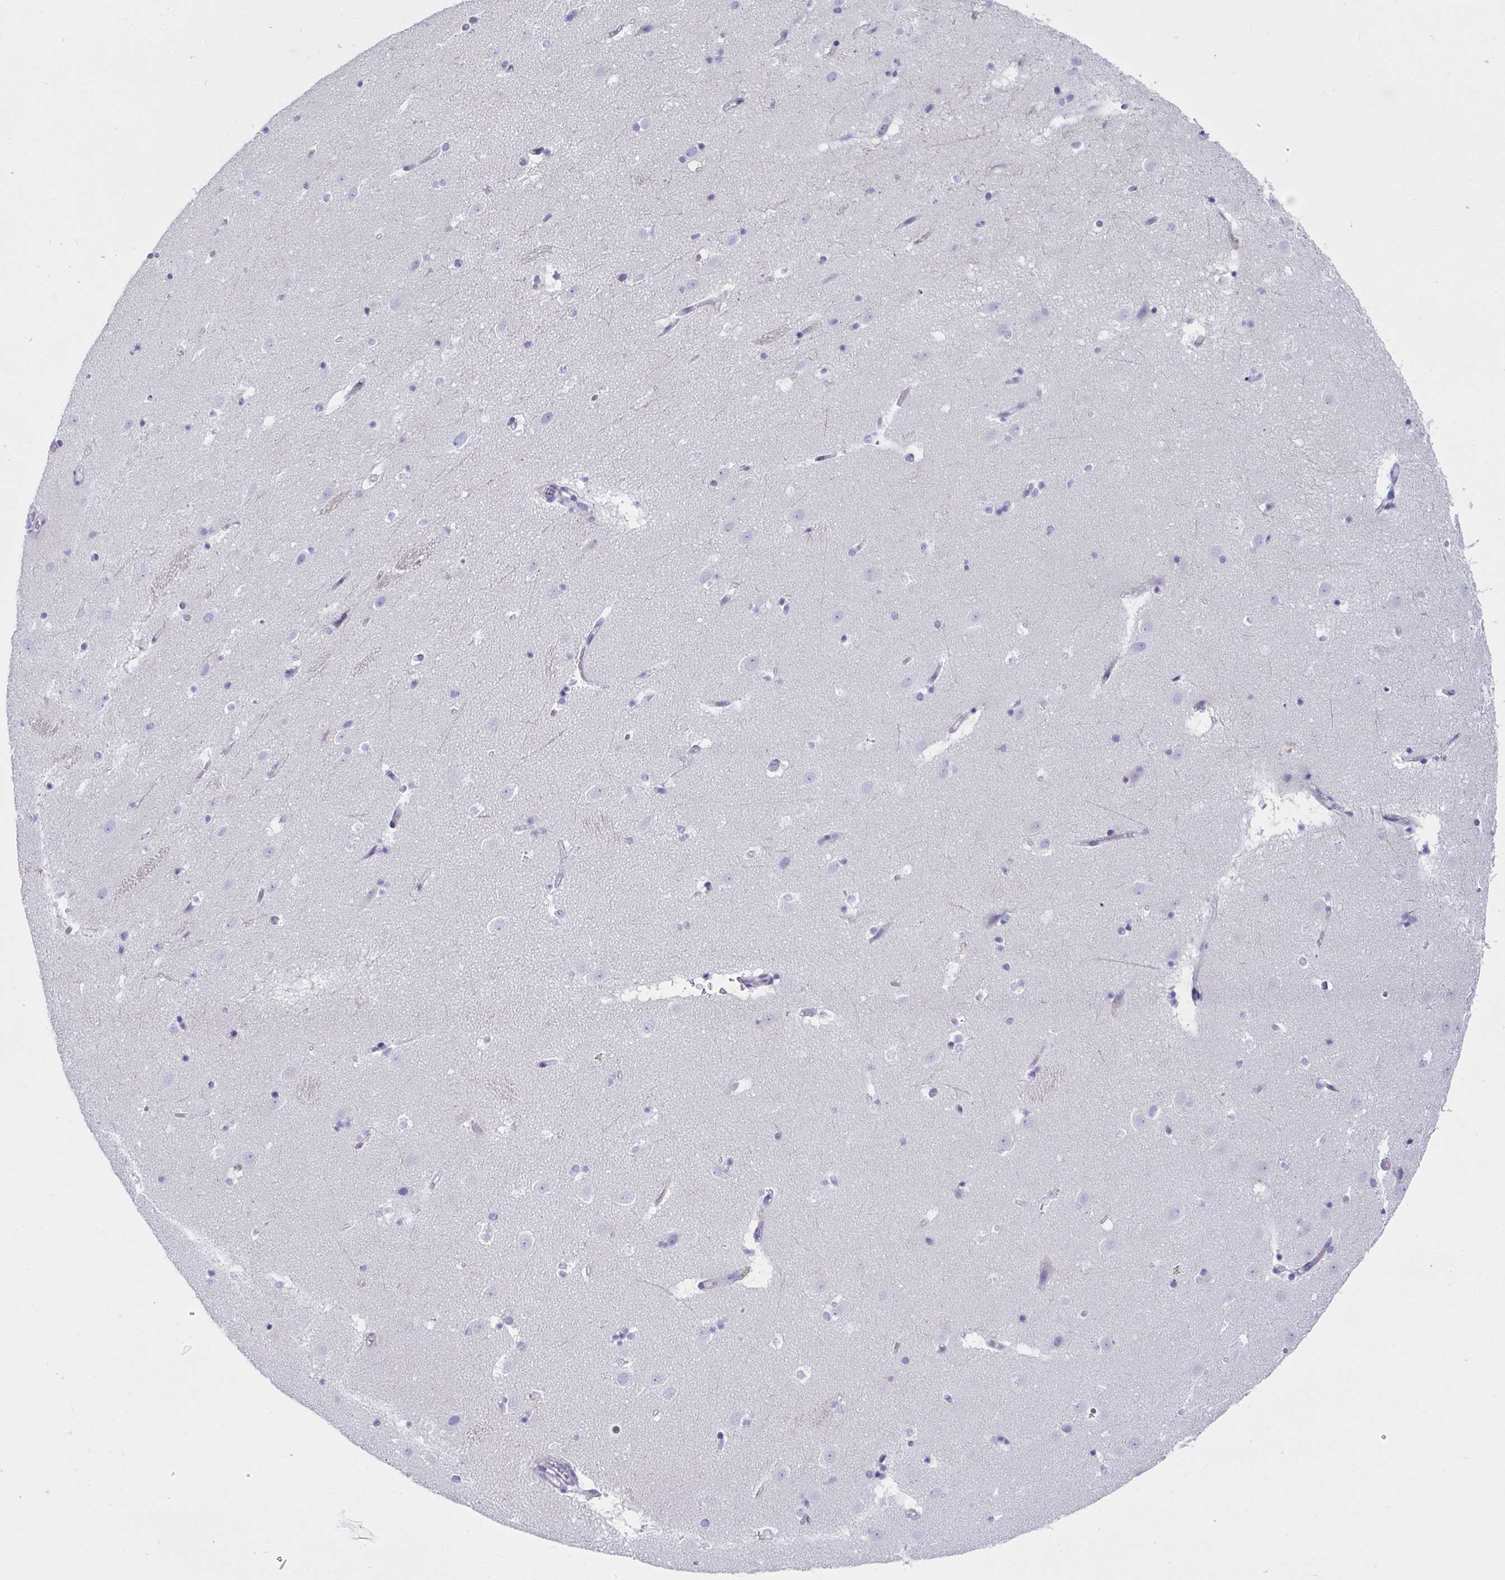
{"staining": {"intensity": "negative", "quantity": "none", "location": "none"}, "tissue": "caudate", "cell_type": "Glial cells", "image_type": "normal", "snomed": [{"axis": "morphology", "description": "Normal tissue, NOS"}, {"axis": "topography", "description": "Lateral ventricle wall"}], "caption": "Immunohistochemistry of normal human caudate reveals no staining in glial cells.", "gene": "MGAM2", "patient": {"sex": "male", "age": 37}}